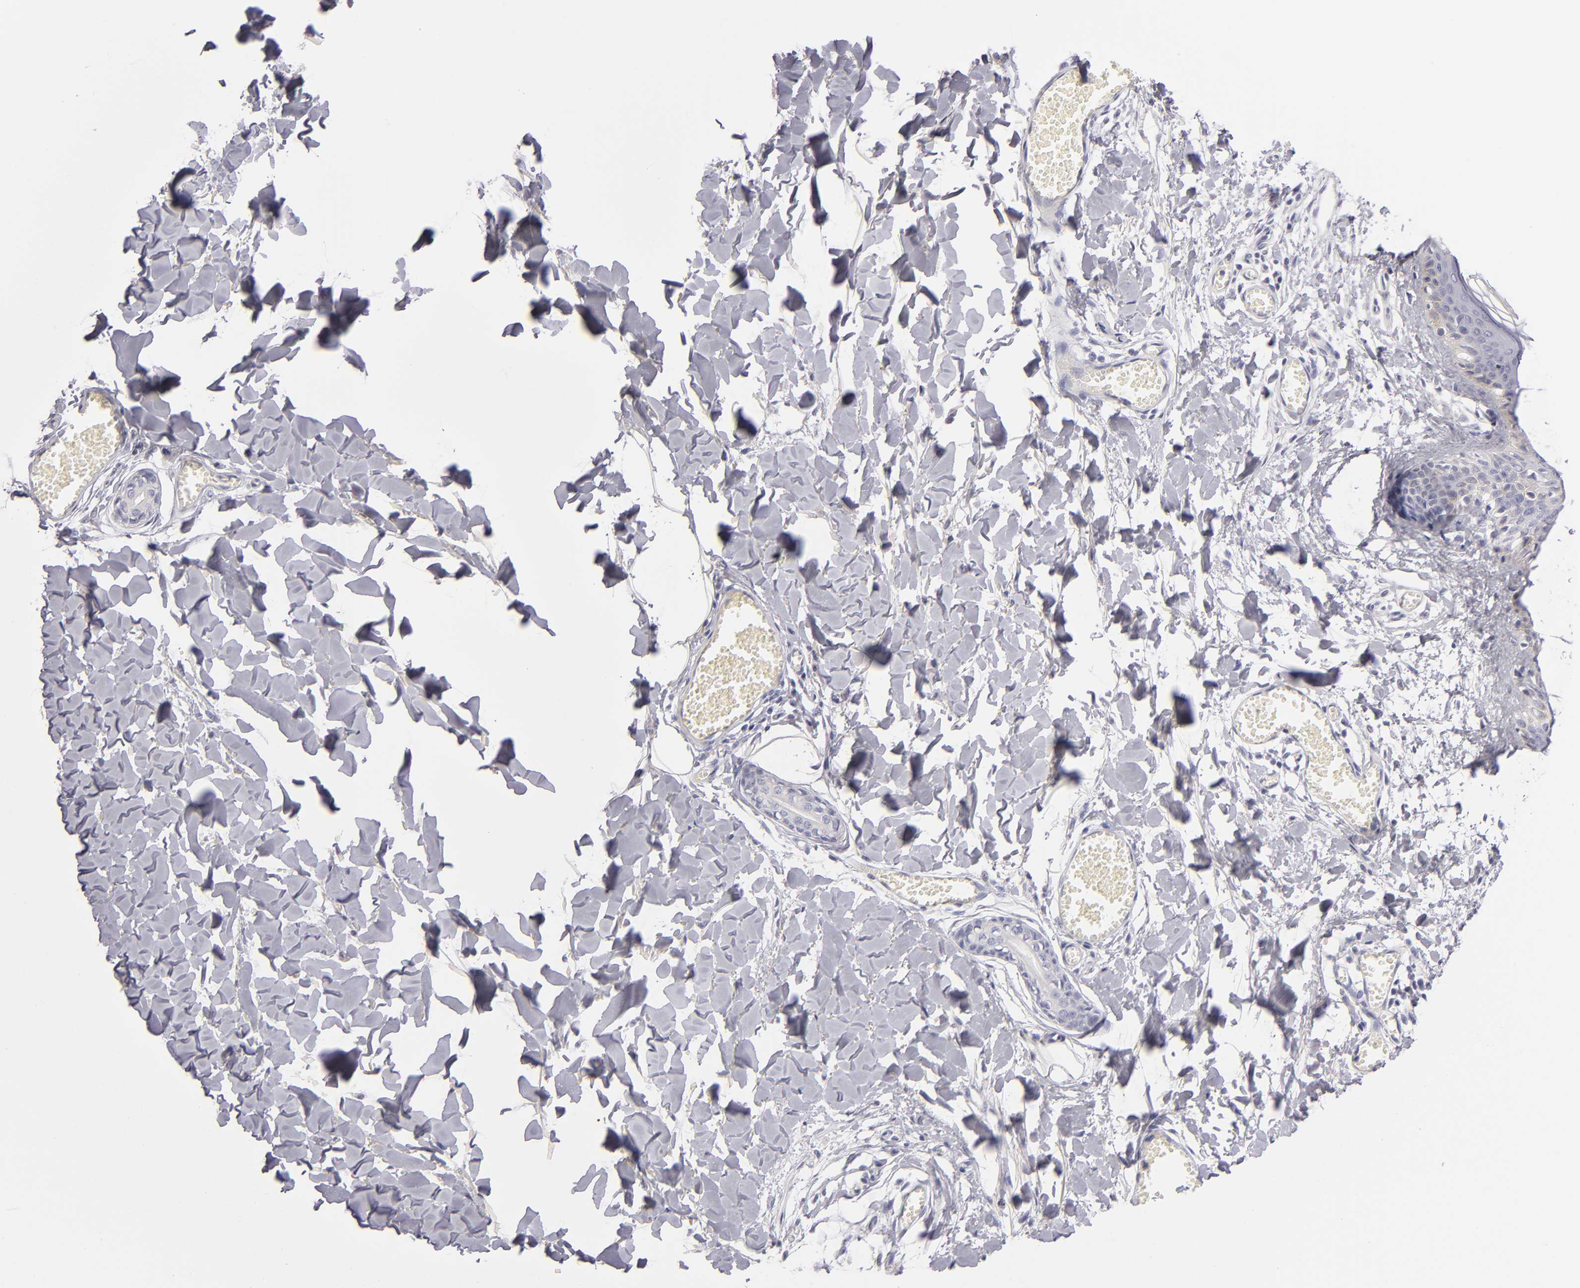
{"staining": {"intensity": "negative", "quantity": "none", "location": "none"}, "tissue": "skin", "cell_type": "Fibroblasts", "image_type": "normal", "snomed": [{"axis": "morphology", "description": "Normal tissue, NOS"}, {"axis": "morphology", "description": "Sarcoma, NOS"}, {"axis": "topography", "description": "Skin"}, {"axis": "topography", "description": "Soft tissue"}], "caption": "A high-resolution image shows immunohistochemistry (IHC) staining of unremarkable skin, which demonstrates no significant expression in fibroblasts.", "gene": "TNNC1", "patient": {"sex": "female", "age": 51}}